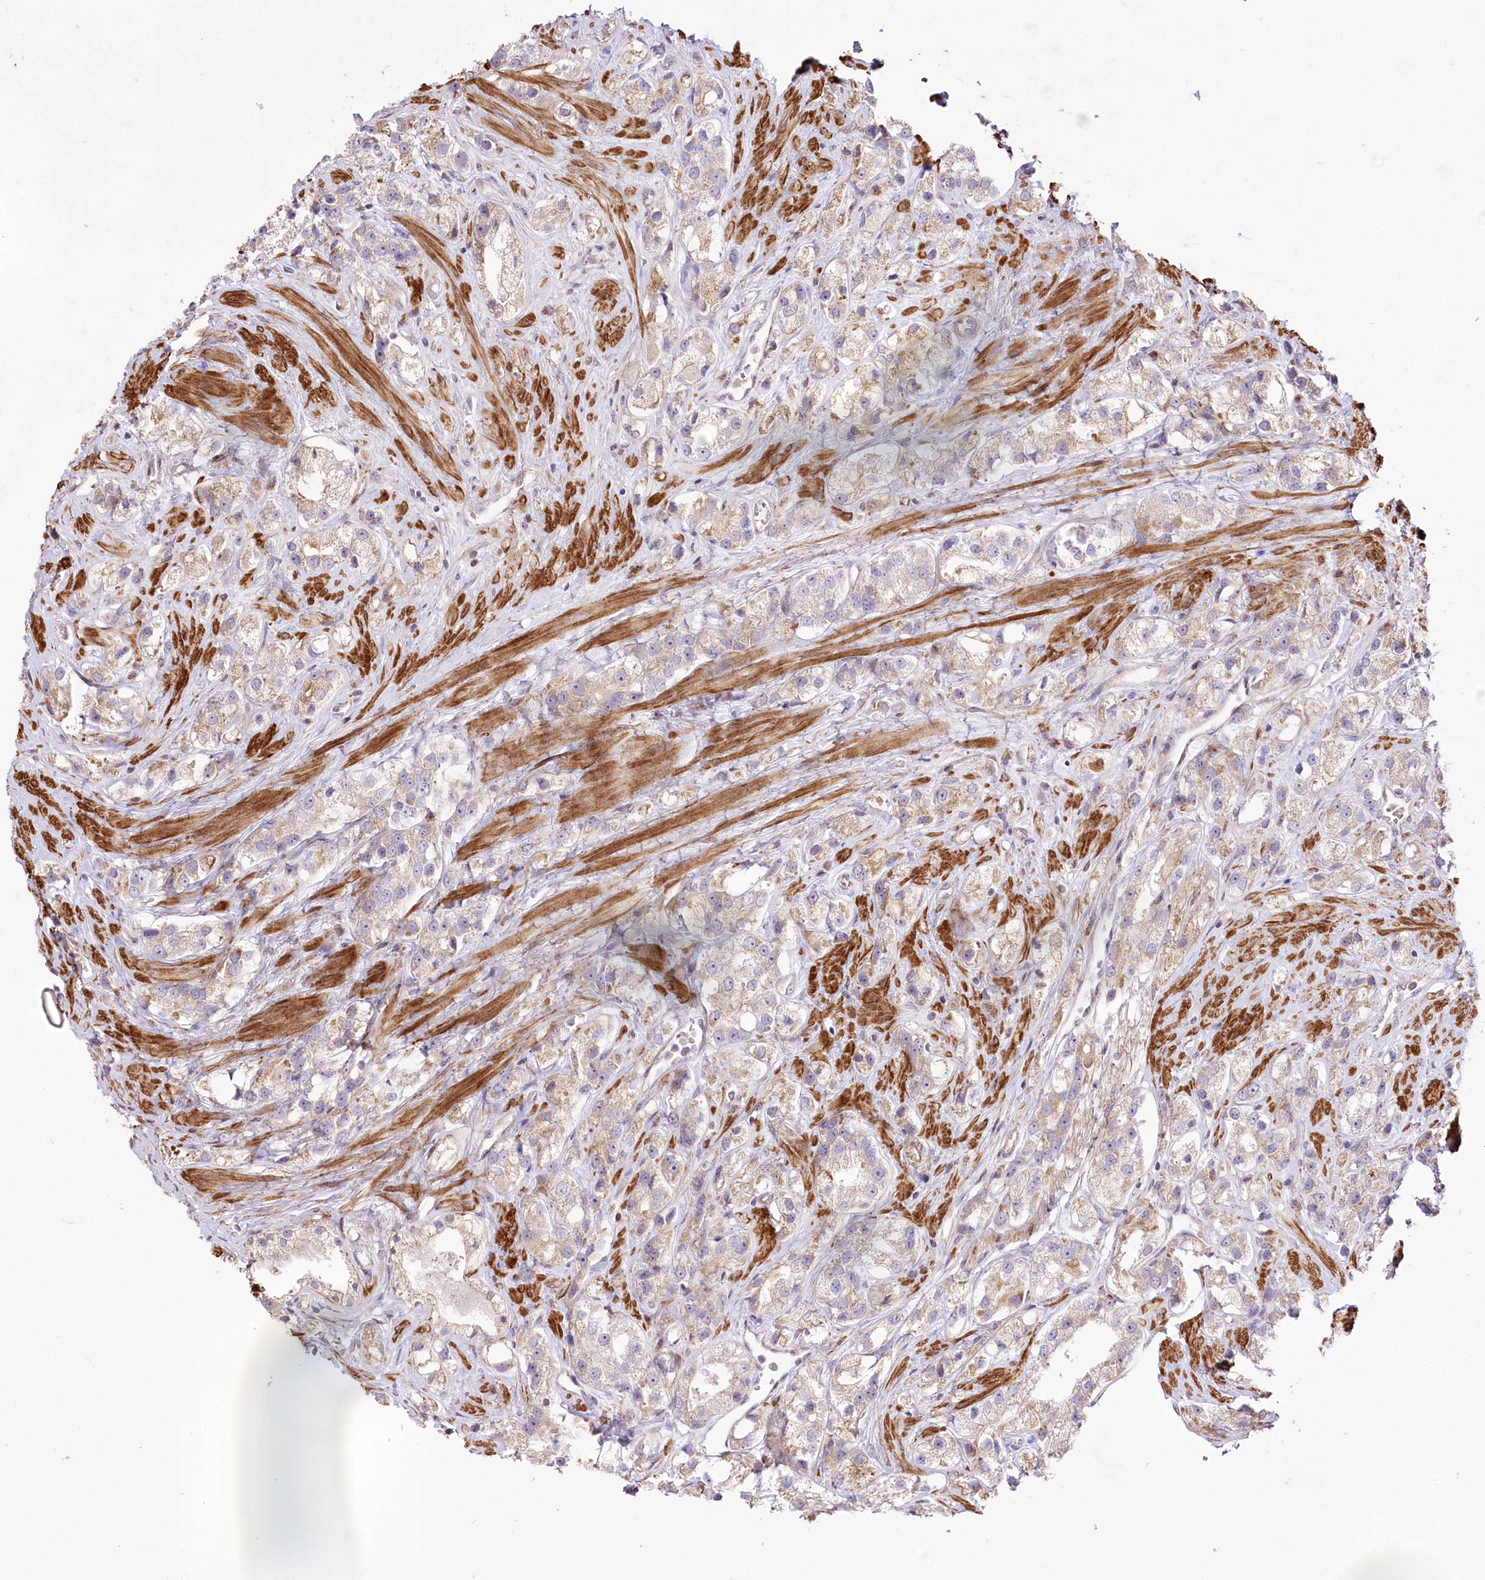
{"staining": {"intensity": "weak", "quantity": "<25%", "location": "cytoplasmic/membranous"}, "tissue": "prostate cancer", "cell_type": "Tumor cells", "image_type": "cancer", "snomed": [{"axis": "morphology", "description": "Adenocarcinoma, NOS"}, {"axis": "topography", "description": "Prostate"}], "caption": "Immunohistochemistry (IHC) image of neoplastic tissue: prostate adenocarcinoma stained with DAB (3,3'-diaminobenzidine) displays no significant protein expression in tumor cells. (Stains: DAB (3,3'-diaminobenzidine) immunohistochemistry (IHC) with hematoxylin counter stain, Microscopy: brightfield microscopy at high magnification).", "gene": "RNF24", "patient": {"sex": "male", "age": 79}}